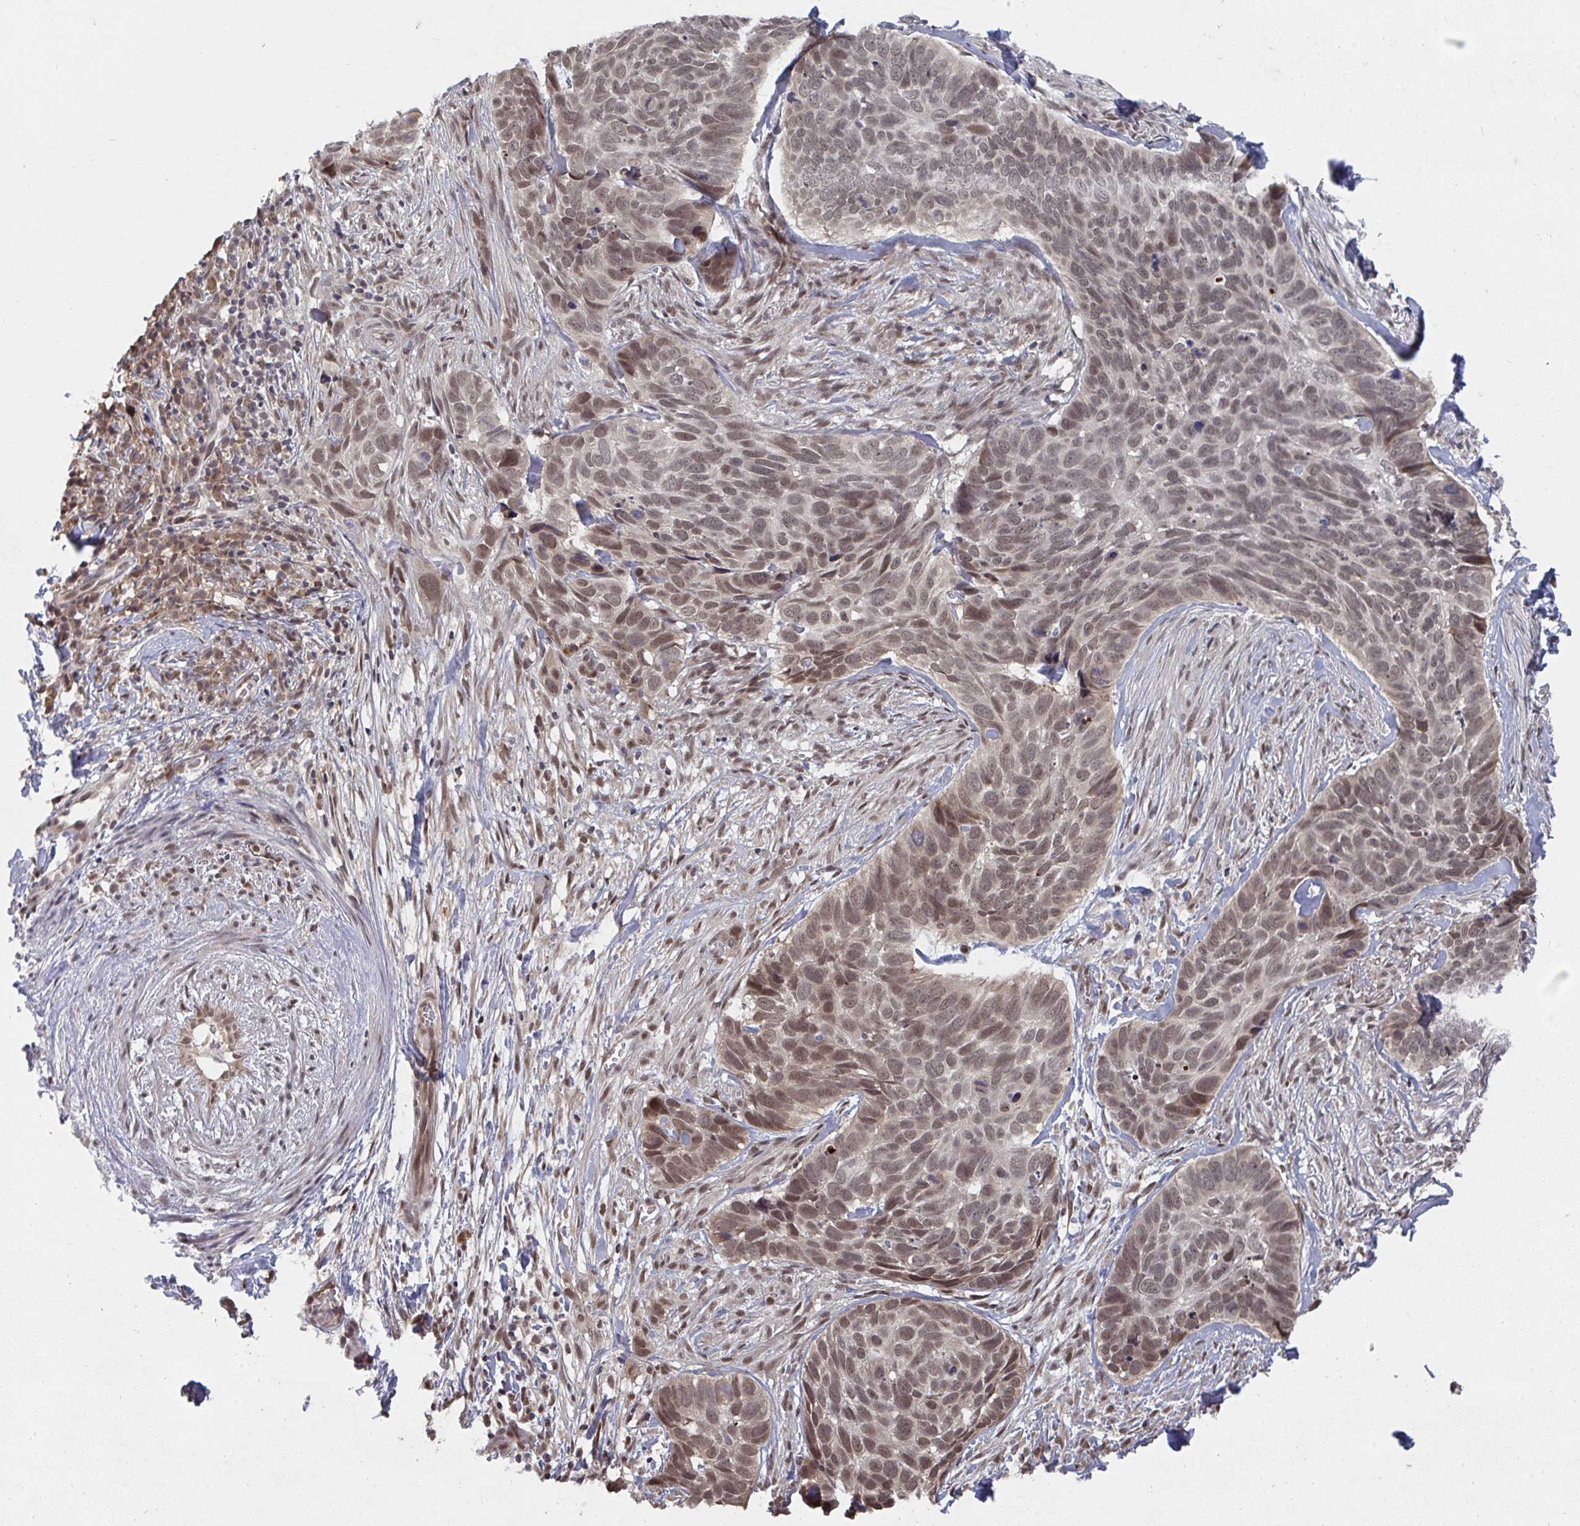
{"staining": {"intensity": "moderate", "quantity": ">75%", "location": "nuclear"}, "tissue": "skin cancer", "cell_type": "Tumor cells", "image_type": "cancer", "snomed": [{"axis": "morphology", "description": "Basal cell carcinoma"}, {"axis": "topography", "description": "Skin"}], "caption": "Immunohistochemistry (IHC) of skin basal cell carcinoma displays medium levels of moderate nuclear staining in approximately >75% of tumor cells.", "gene": "JMJD1C", "patient": {"sex": "female", "age": 82}}